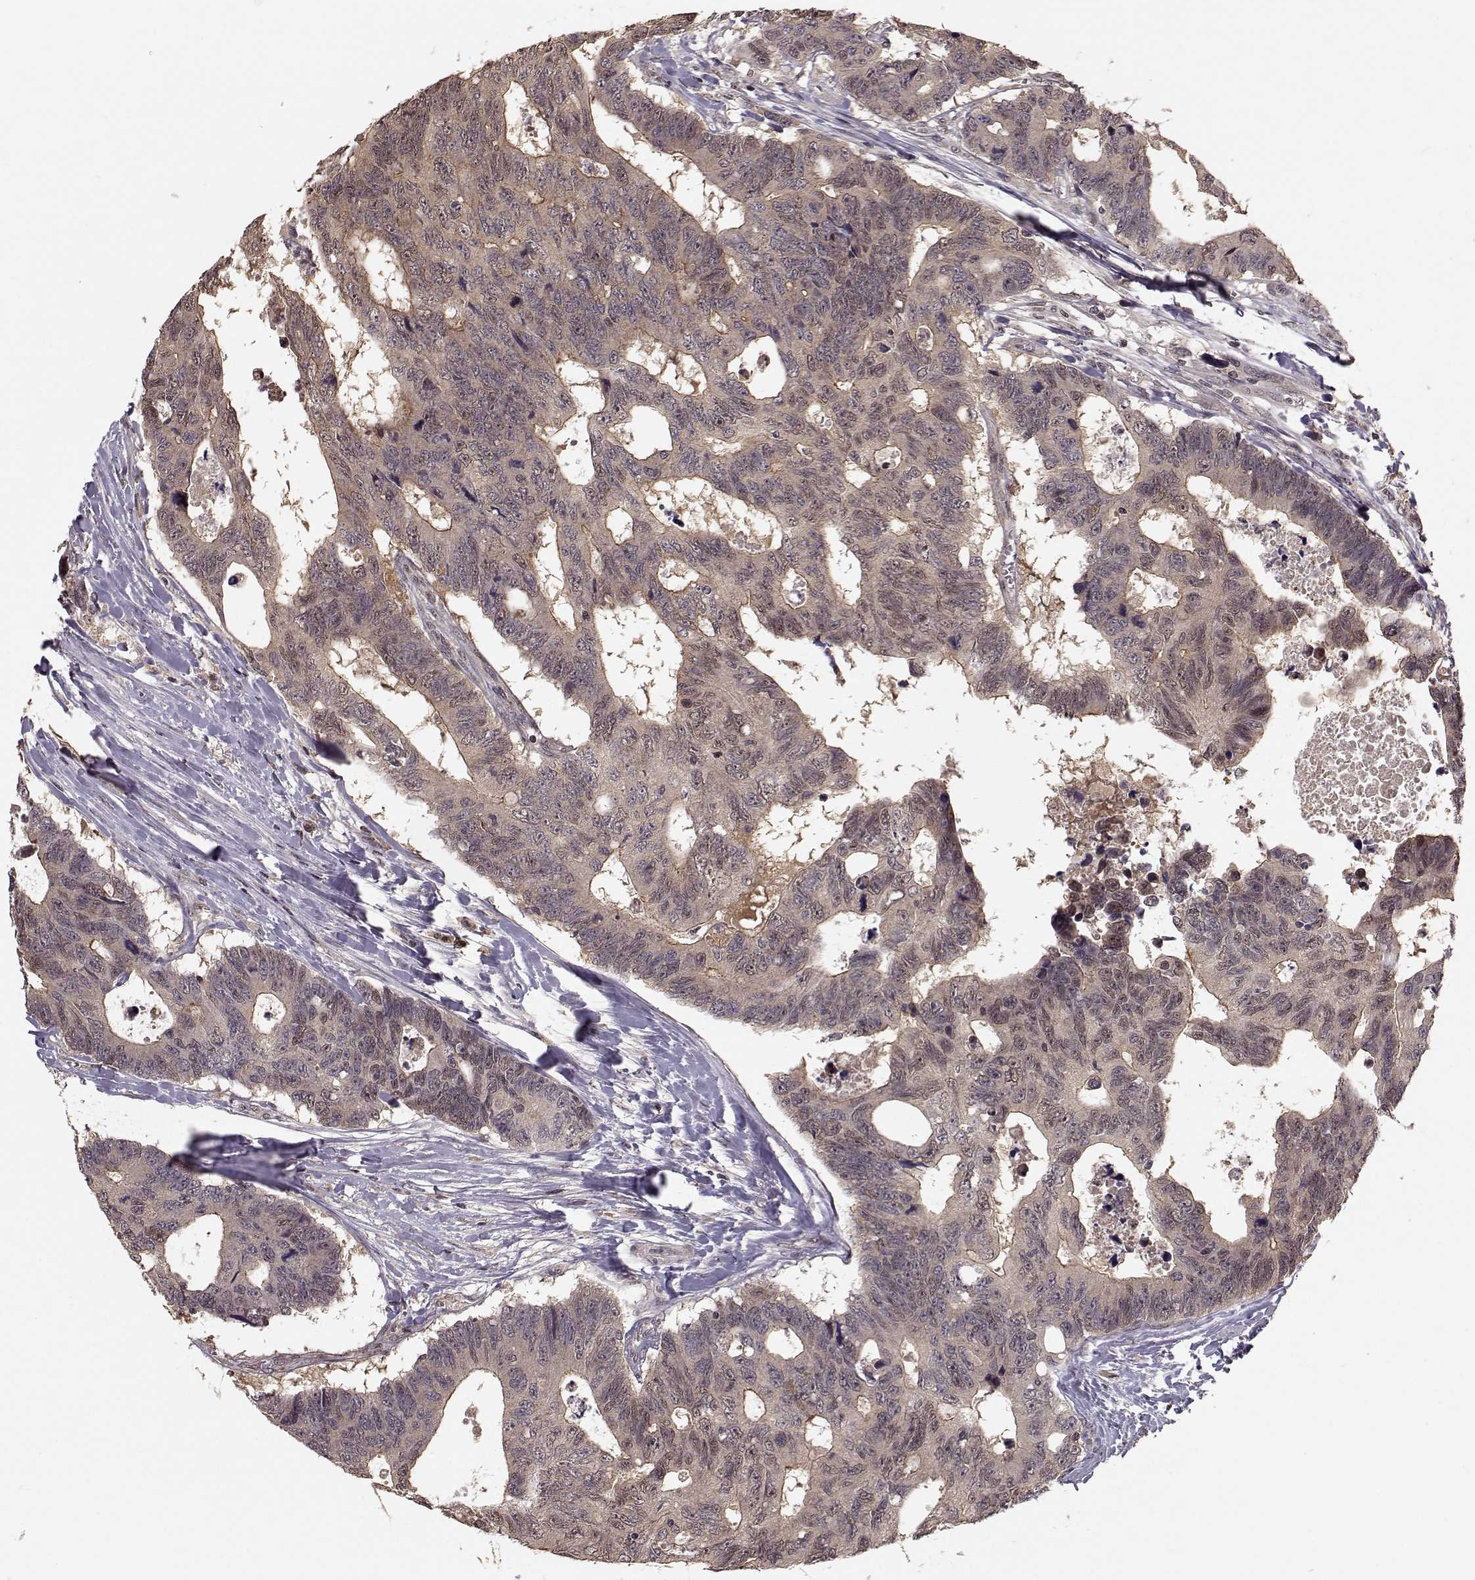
{"staining": {"intensity": "moderate", "quantity": "<25%", "location": "cytoplasmic/membranous"}, "tissue": "colorectal cancer", "cell_type": "Tumor cells", "image_type": "cancer", "snomed": [{"axis": "morphology", "description": "Adenocarcinoma, NOS"}, {"axis": "topography", "description": "Colon"}], "caption": "Adenocarcinoma (colorectal) tissue demonstrates moderate cytoplasmic/membranous expression in about <25% of tumor cells, visualized by immunohistochemistry. (DAB (3,3'-diaminobenzidine) = brown stain, brightfield microscopy at high magnification).", "gene": "PLEKHG3", "patient": {"sex": "female", "age": 77}}